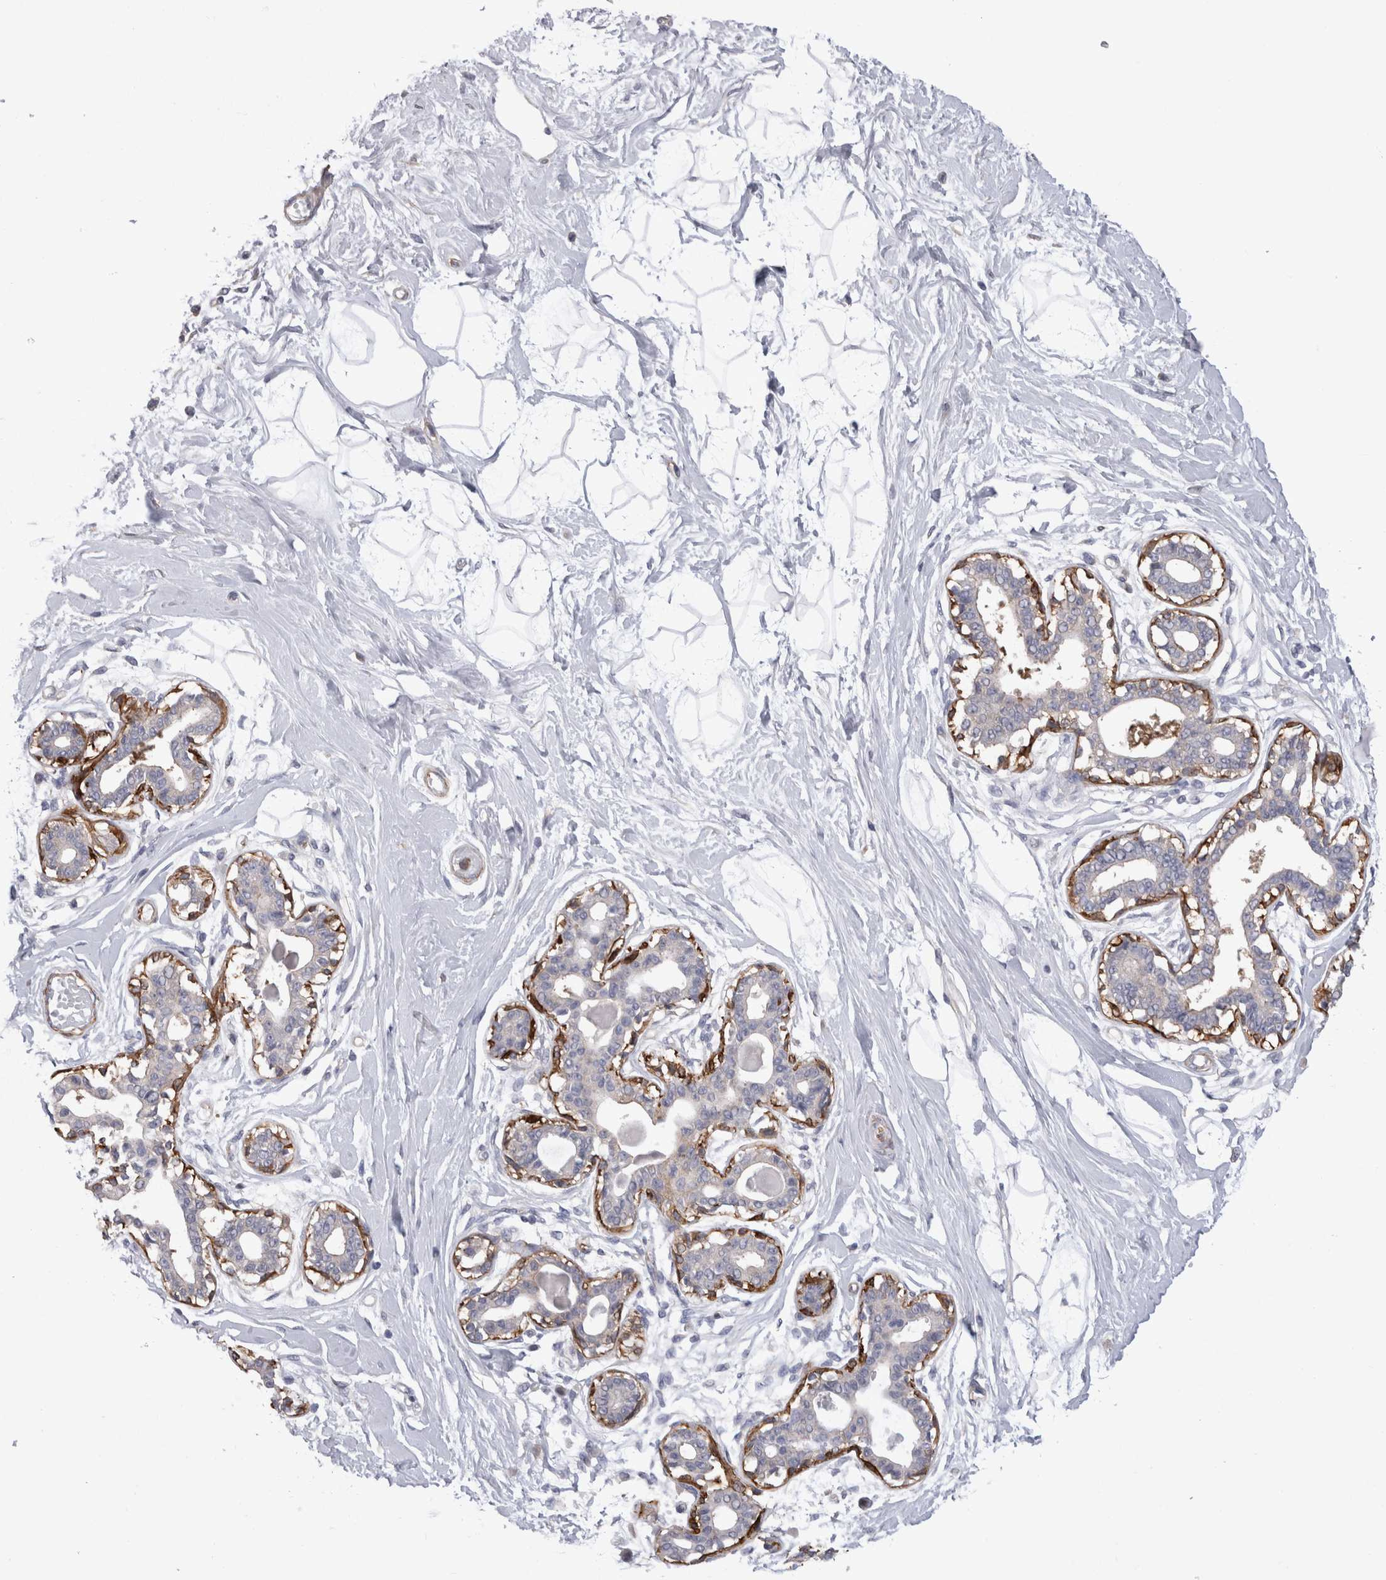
{"staining": {"intensity": "negative", "quantity": "none", "location": "none"}, "tissue": "breast", "cell_type": "Adipocytes", "image_type": "normal", "snomed": [{"axis": "morphology", "description": "Normal tissue, NOS"}, {"axis": "topography", "description": "Breast"}], "caption": "There is no significant positivity in adipocytes of breast.", "gene": "EPRS1", "patient": {"sex": "female", "age": 45}}